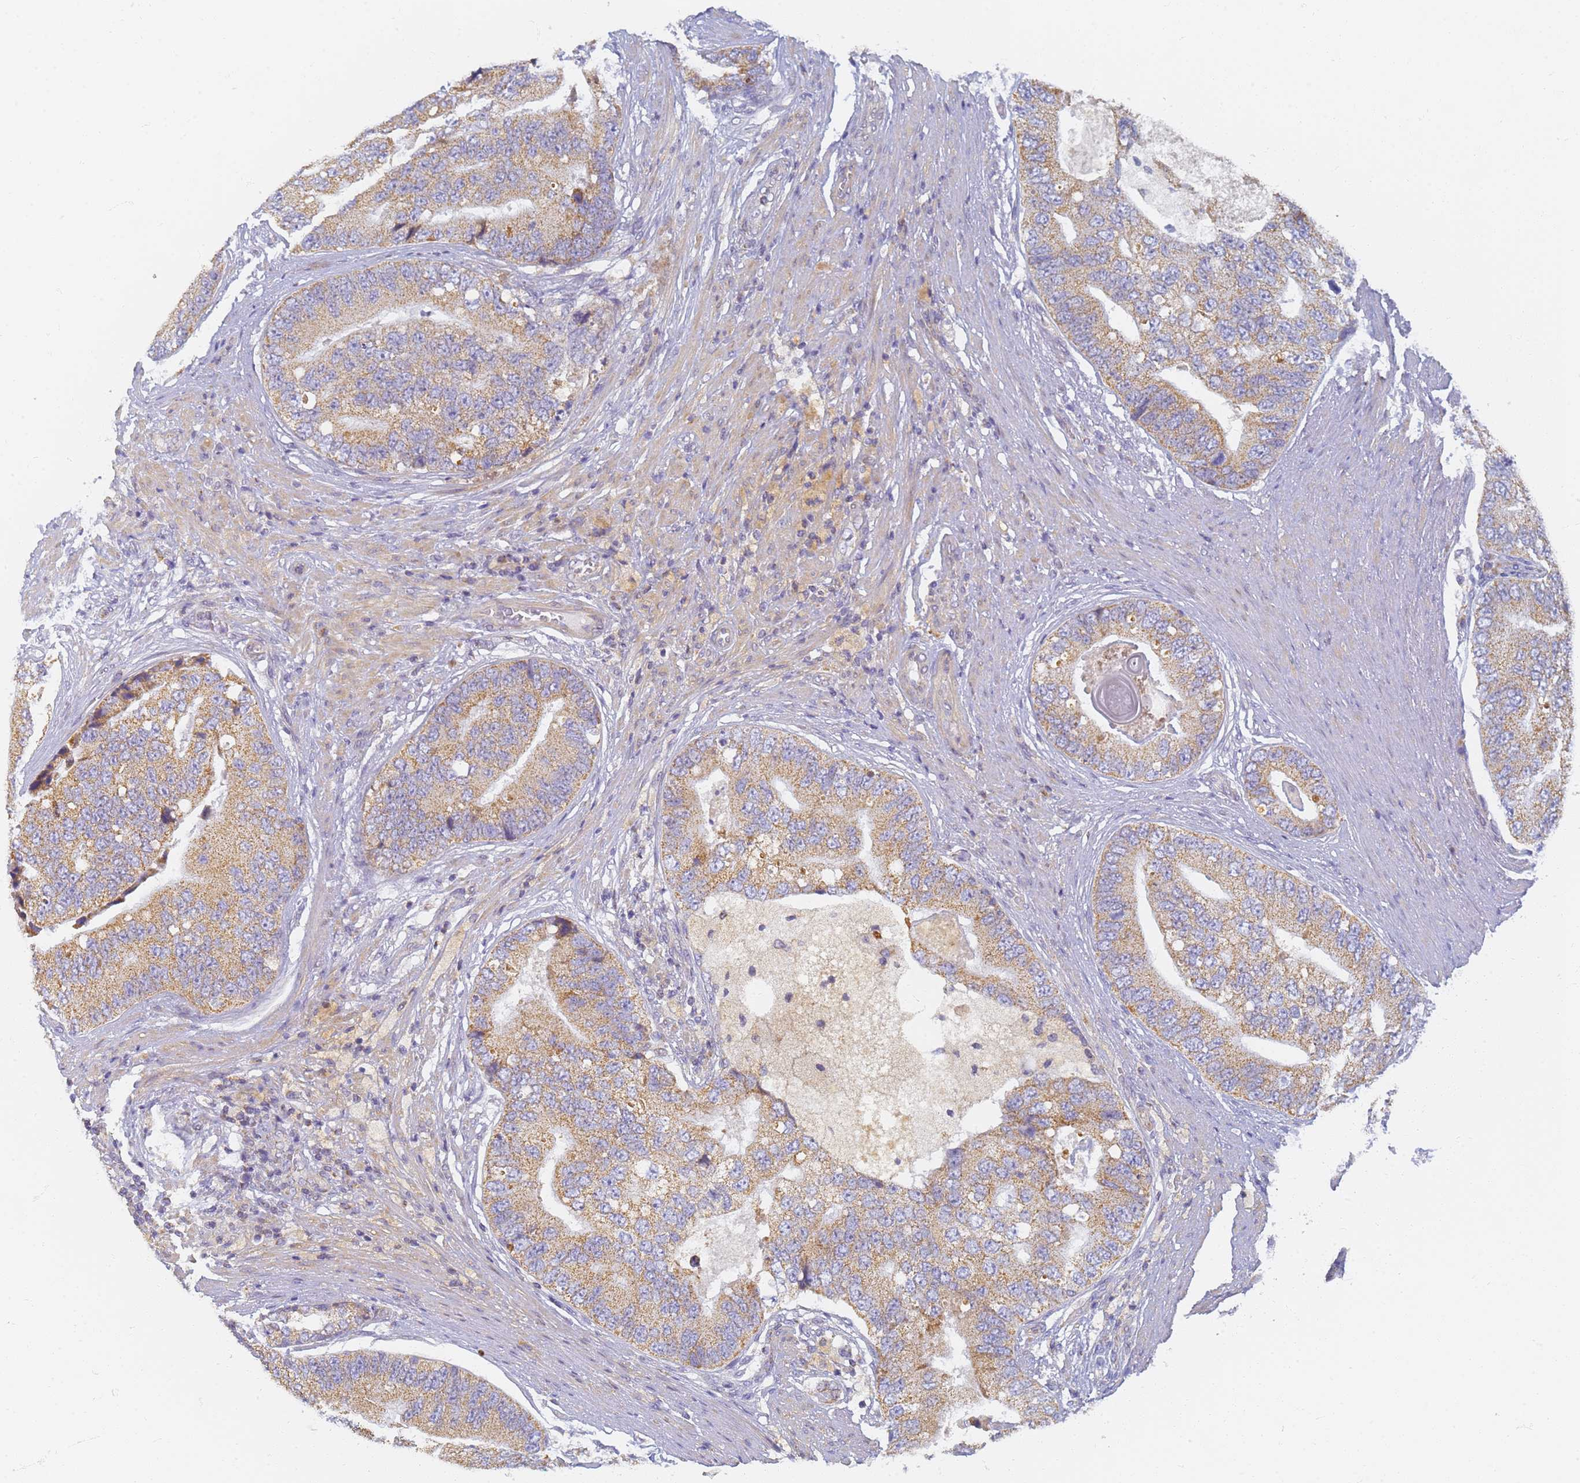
{"staining": {"intensity": "moderate", "quantity": ">75%", "location": "cytoplasmic/membranous"}, "tissue": "prostate cancer", "cell_type": "Tumor cells", "image_type": "cancer", "snomed": [{"axis": "morphology", "description": "Adenocarcinoma, High grade"}, {"axis": "topography", "description": "Prostate"}], "caption": "The histopathology image shows staining of prostate cancer, revealing moderate cytoplasmic/membranous protein expression (brown color) within tumor cells. The staining was performed using DAB (3,3'-diaminobenzidine) to visualize the protein expression in brown, while the nuclei were stained in blue with hematoxylin (Magnification: 20x).", "gene": "UTP23", "patient": {"sex": "male", "age": 70}}